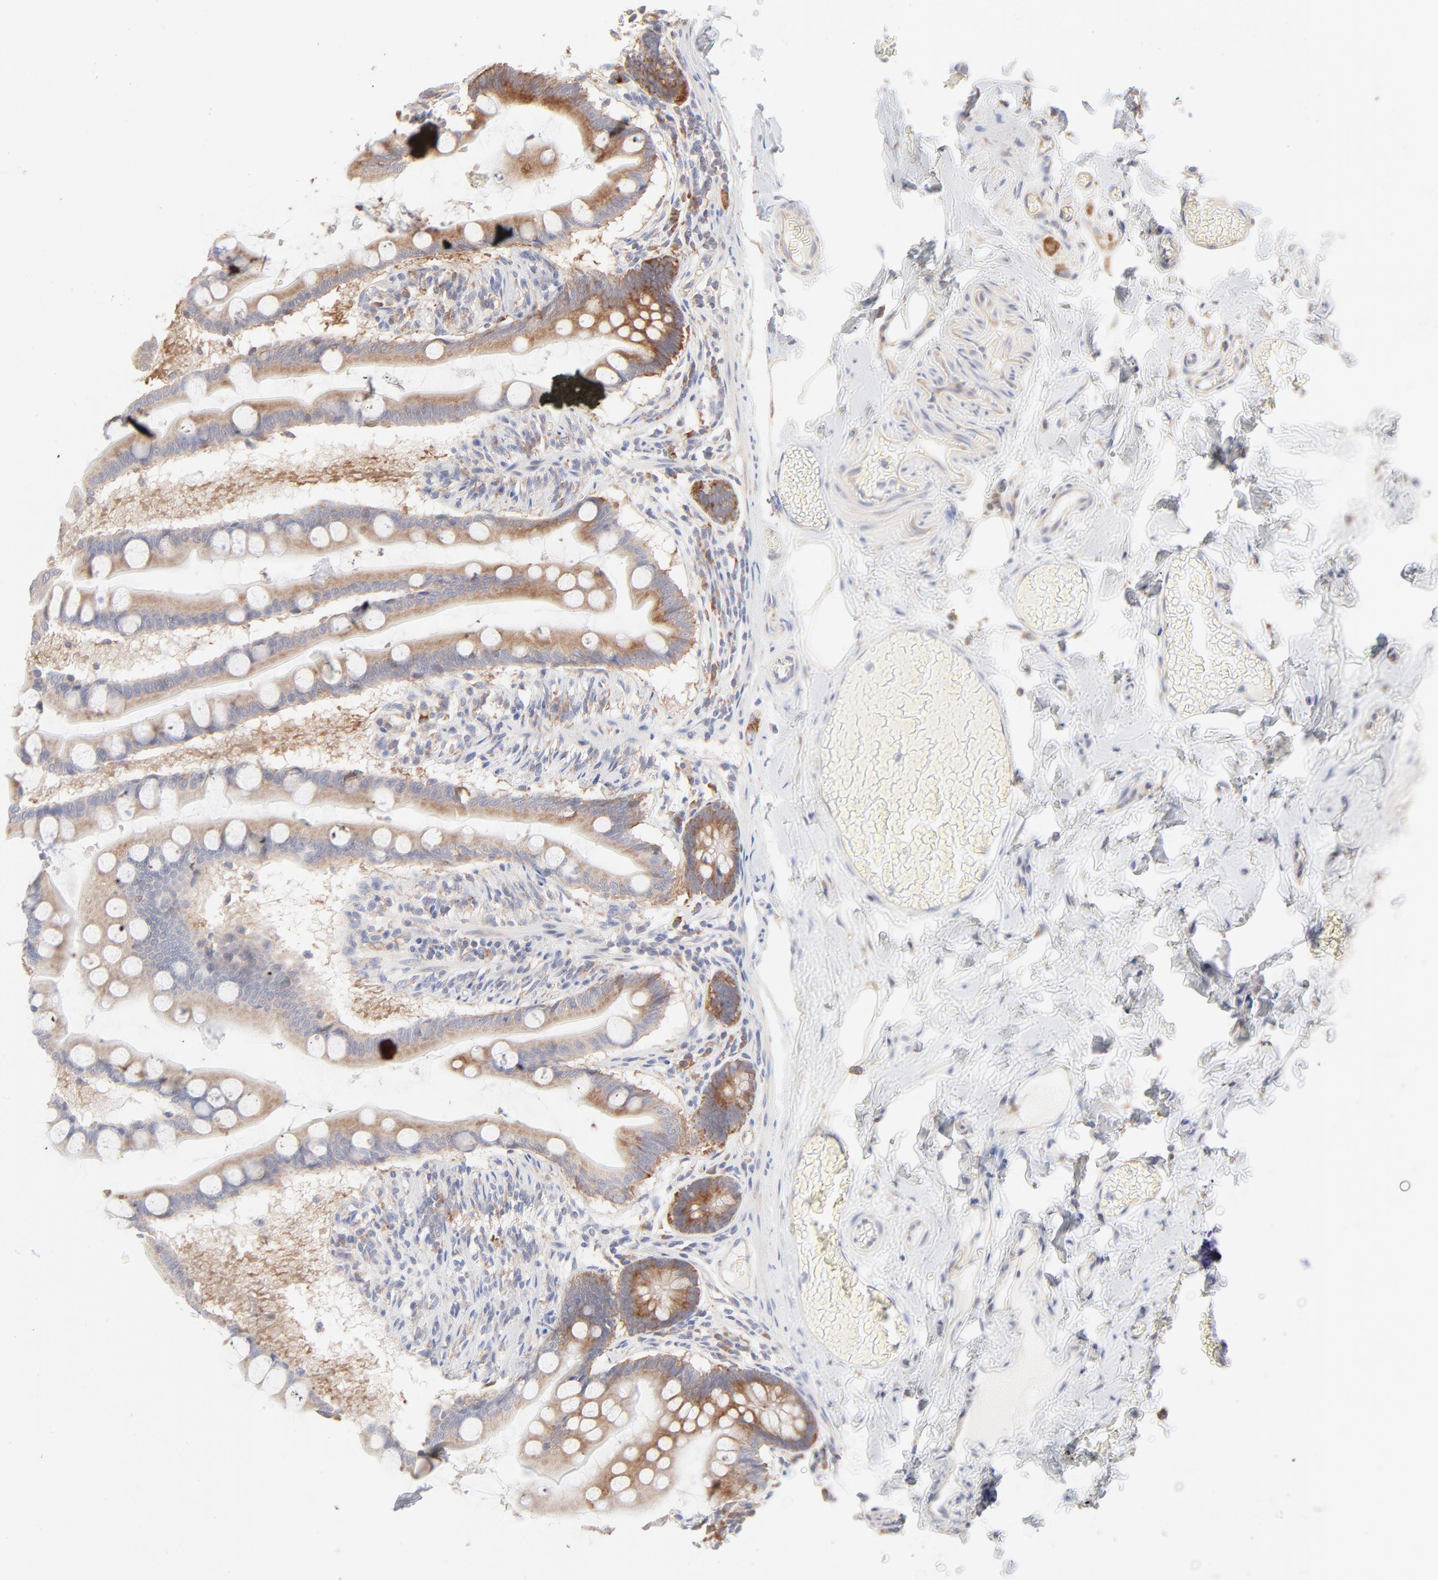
{"staining": {"intensity": "moderate", "quantity": ">75%", "location": "cytoplasmic/membranous"}, "tissue": "small intestine", "cell_type": "Glandular cells", "image_type": "normal", "snomed": [{"axis": "morphology", "description": "Normal tissue, NOS"}, {"axis": "topography", "description": "Small intestine"}], "caption": "This is a micrograph of immunohistochemistry (IHC) staining of unremarkable small intestine, which shows moderate staining in the cytoplasmic/membranous of glandular cells.", "gene": "RPS21", "patient": {"sex": "male", "age": 41}}